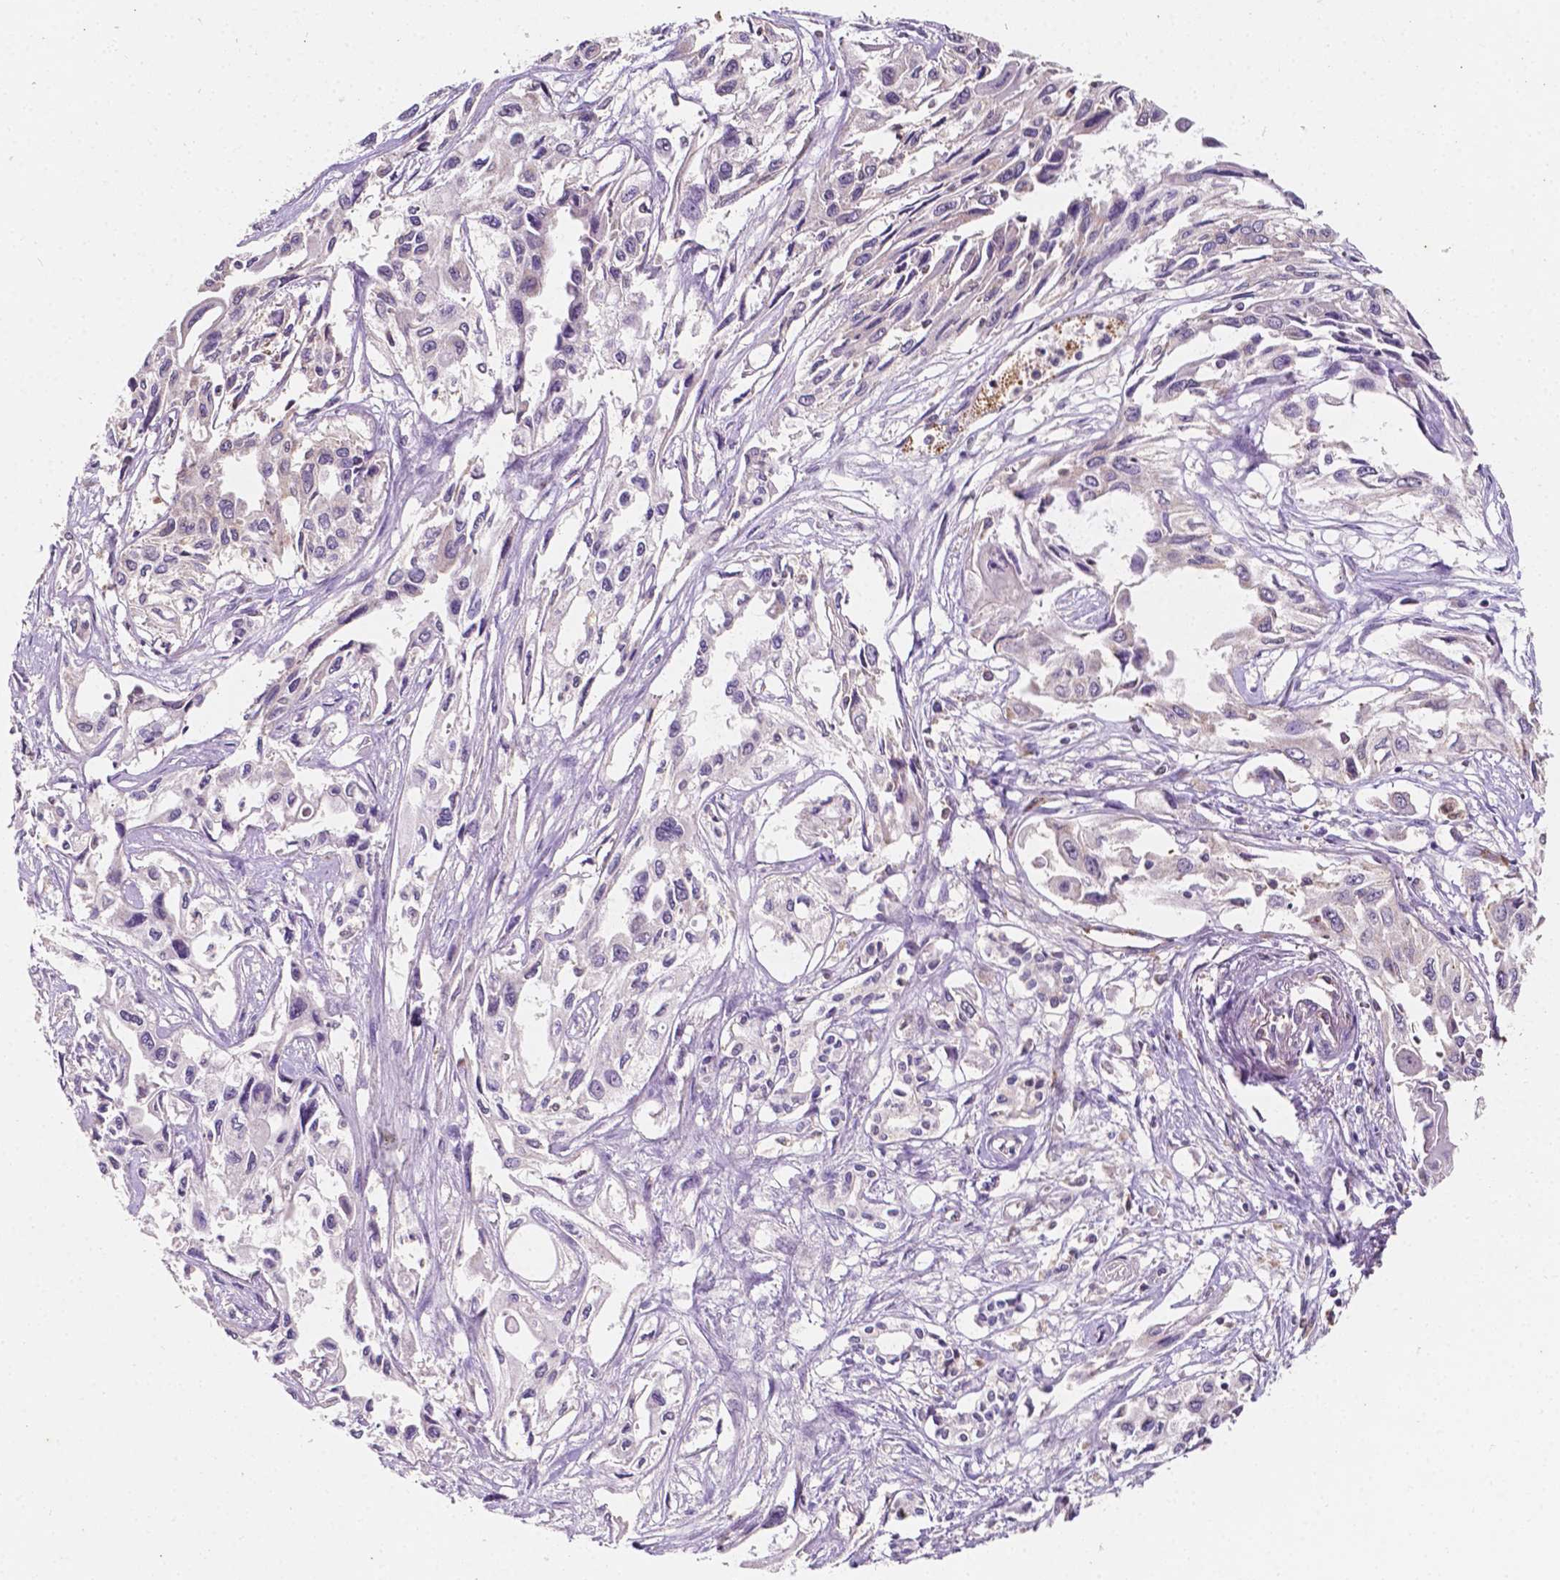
{"staining": {"intensity": "negative", "quantity": "none", "location": "none"}, "tissue": "pancreatic cancer", "cell_type": "Tumor cells", "image_type": "cancer", "snomed": [{"axis": "morphology", "description": "Adenocarcinoma, NOS"}, {"axis": "topography", "description": "Pancreas"}], "caption": "This is an IHC micrograph of human pancreatic adenocarcinoma. There is no staining in tumor cells.", "gene": "SLC22A4", "patient": {"sex": "female", "age": 55}}